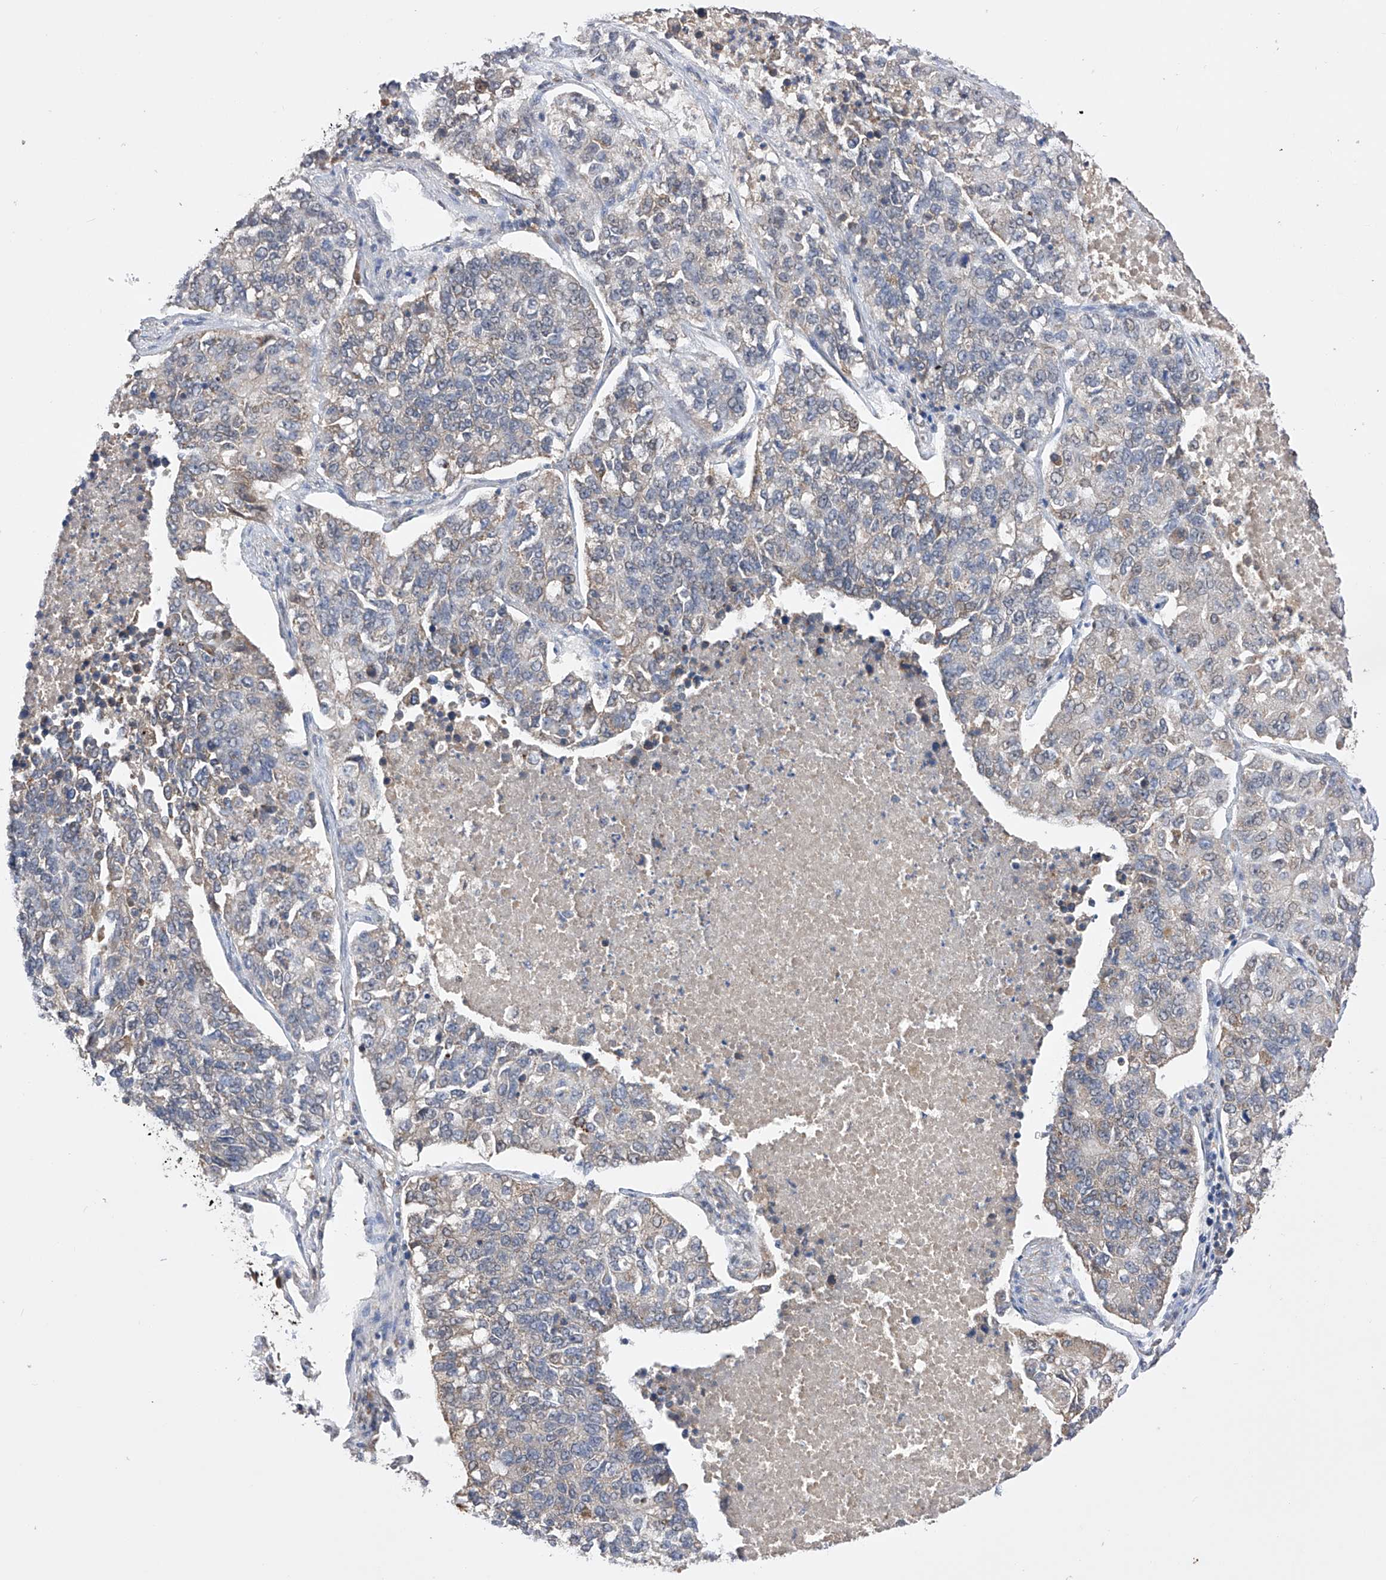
{"staining": {"intensity": "weak", "quantity": "<25%", "location": "cytoplasmic/membranous"}, "tissue": "lung cancer", "cell_type": "Tumor cells", "image_type": "cancer", "snomed": [{"axis": "morphology", "description": "Adenocarcinoma, NOS"}, {"axis": "topography", "description": "Lung"}], "caption": "DAB (3,3'-diaminobenzidine) immunohistochemical staining of adenocarcinoma (lung) demonstrates no significant positivity in tumor cells.", "gene": "SDHAF4", "patient": {"sex": "male", "age": 49}}